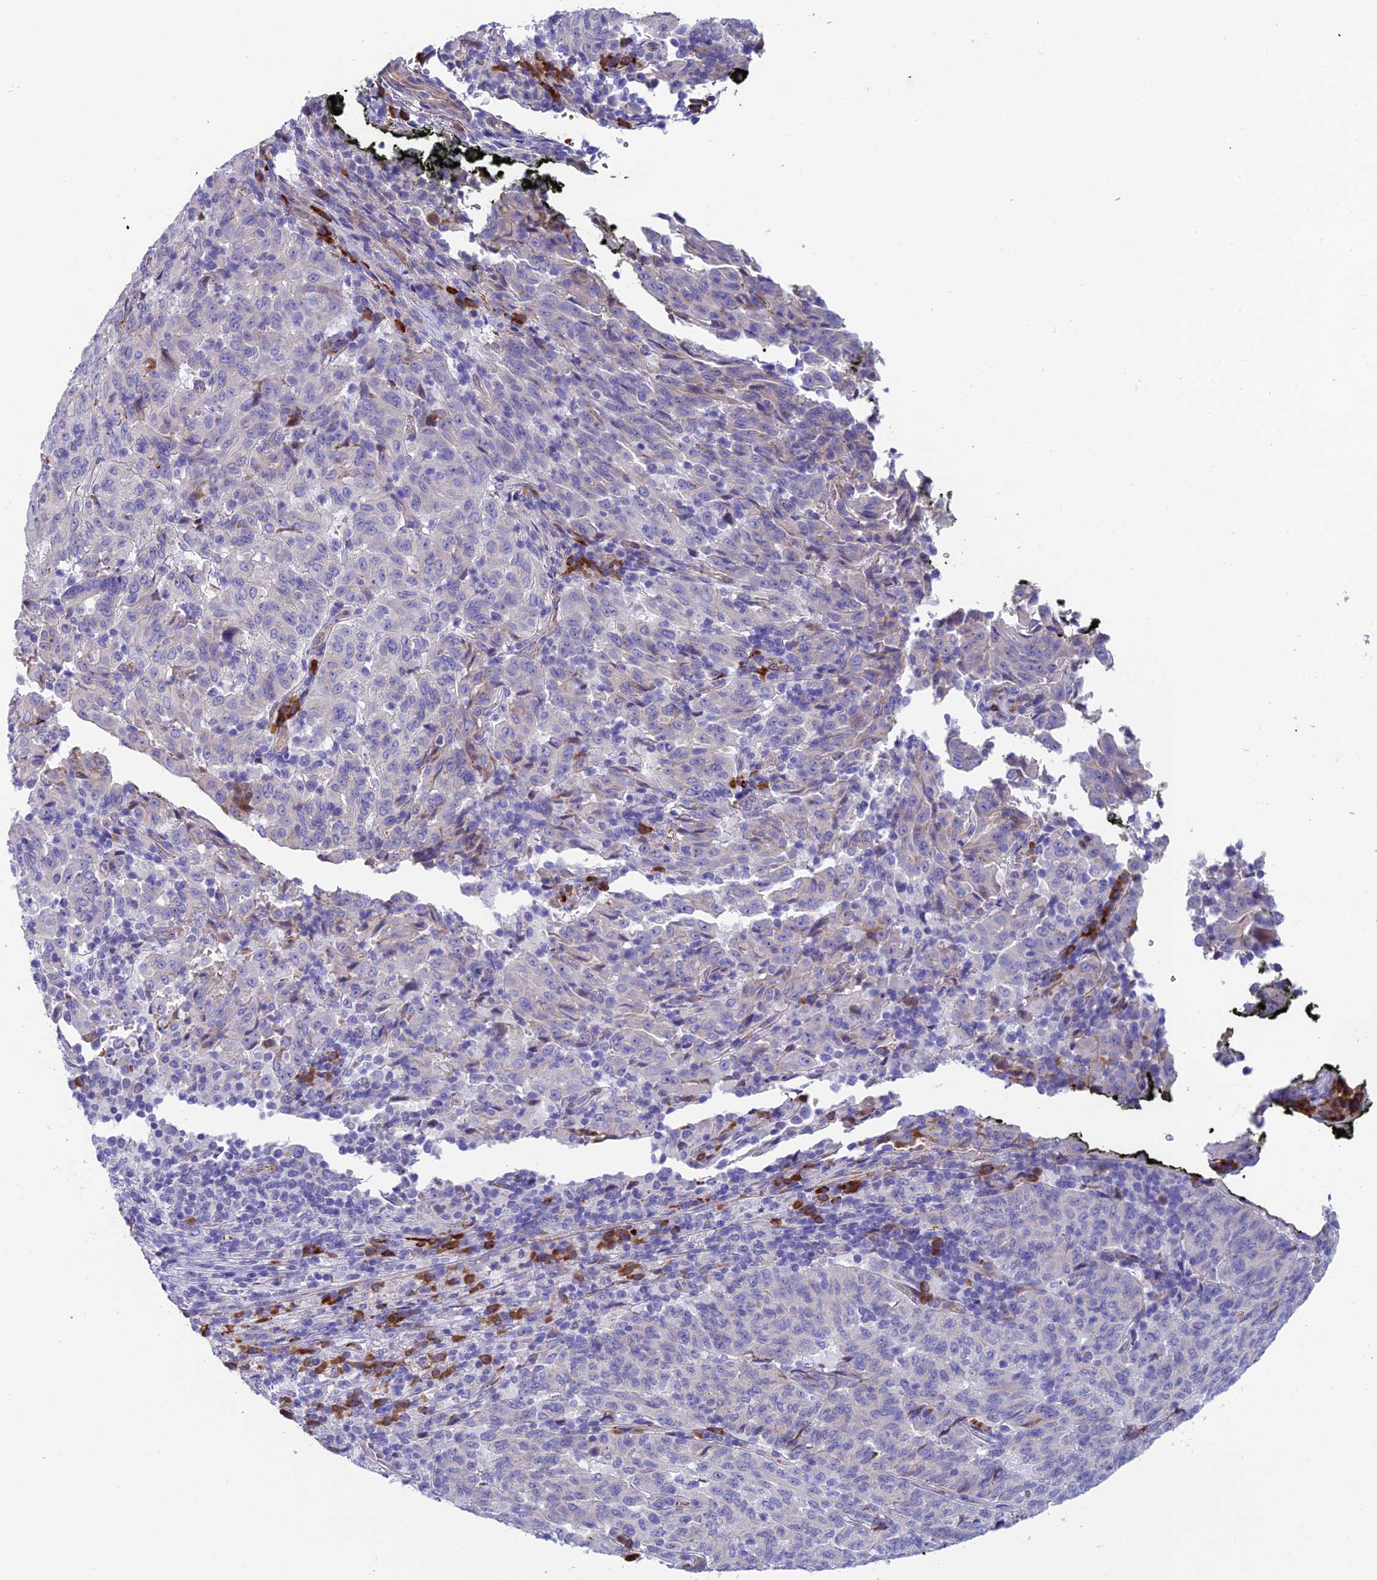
{"staining": {"intensity": "negative", "quantity": "none", "location": "none"}, "tissue": "pancreatic cancer", "cell_type": "Tumor cells", "image_type": "cancer", "snomed": [{"axis": "morphology", "description": "Adenocarcinoma, NOS"}, {"axis": "topography", "description": "Pancreas"}], "caption": "Tumor cells are negative for brown protein staining in pancreatic cancer (adenocarcinoma).", "gene": "MACIR", "patient": {"sex": "male", "age": 63}}